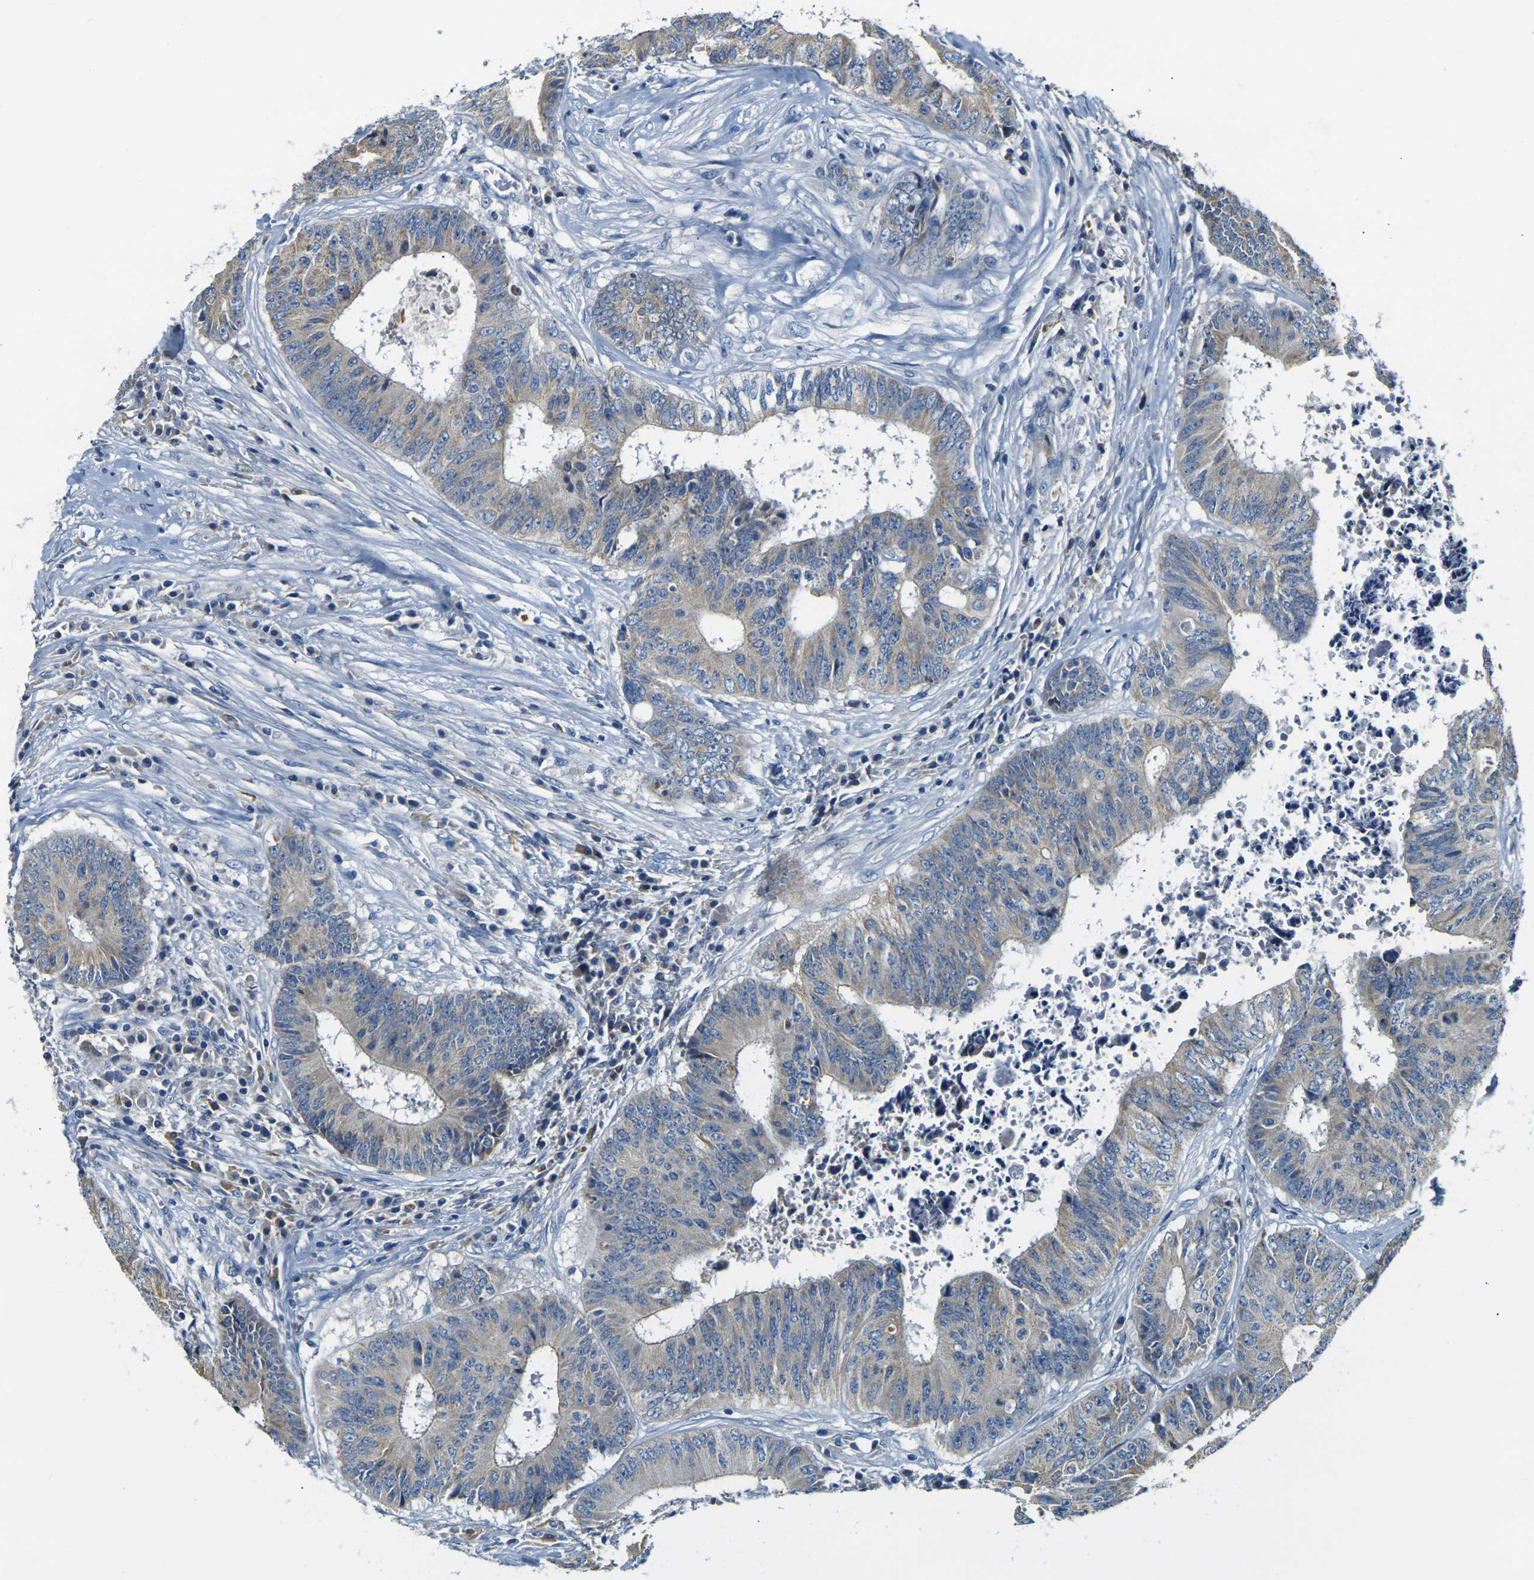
{"staining": {"intensity": "weak", "quantity": ">75%", "location": "cytoplasmic/membranous"}, "tissue": "colorectal cancer", "cell_type": "Tumor cells", "image_type": "cancer", "snomed": [{"axis": "morphology", "description": "Adenocarcinoma, NOS"}, {"axis": "topography", "description": "Rectum"}], "caption": "Human colorectal cancer stained with a brown dye exhibits weak cytoplasmic/membranous positive staining in approximately >75% of tumor cells.", "gene": "SHISAL2B", "patient": {"sex": "male", "age": 72}}